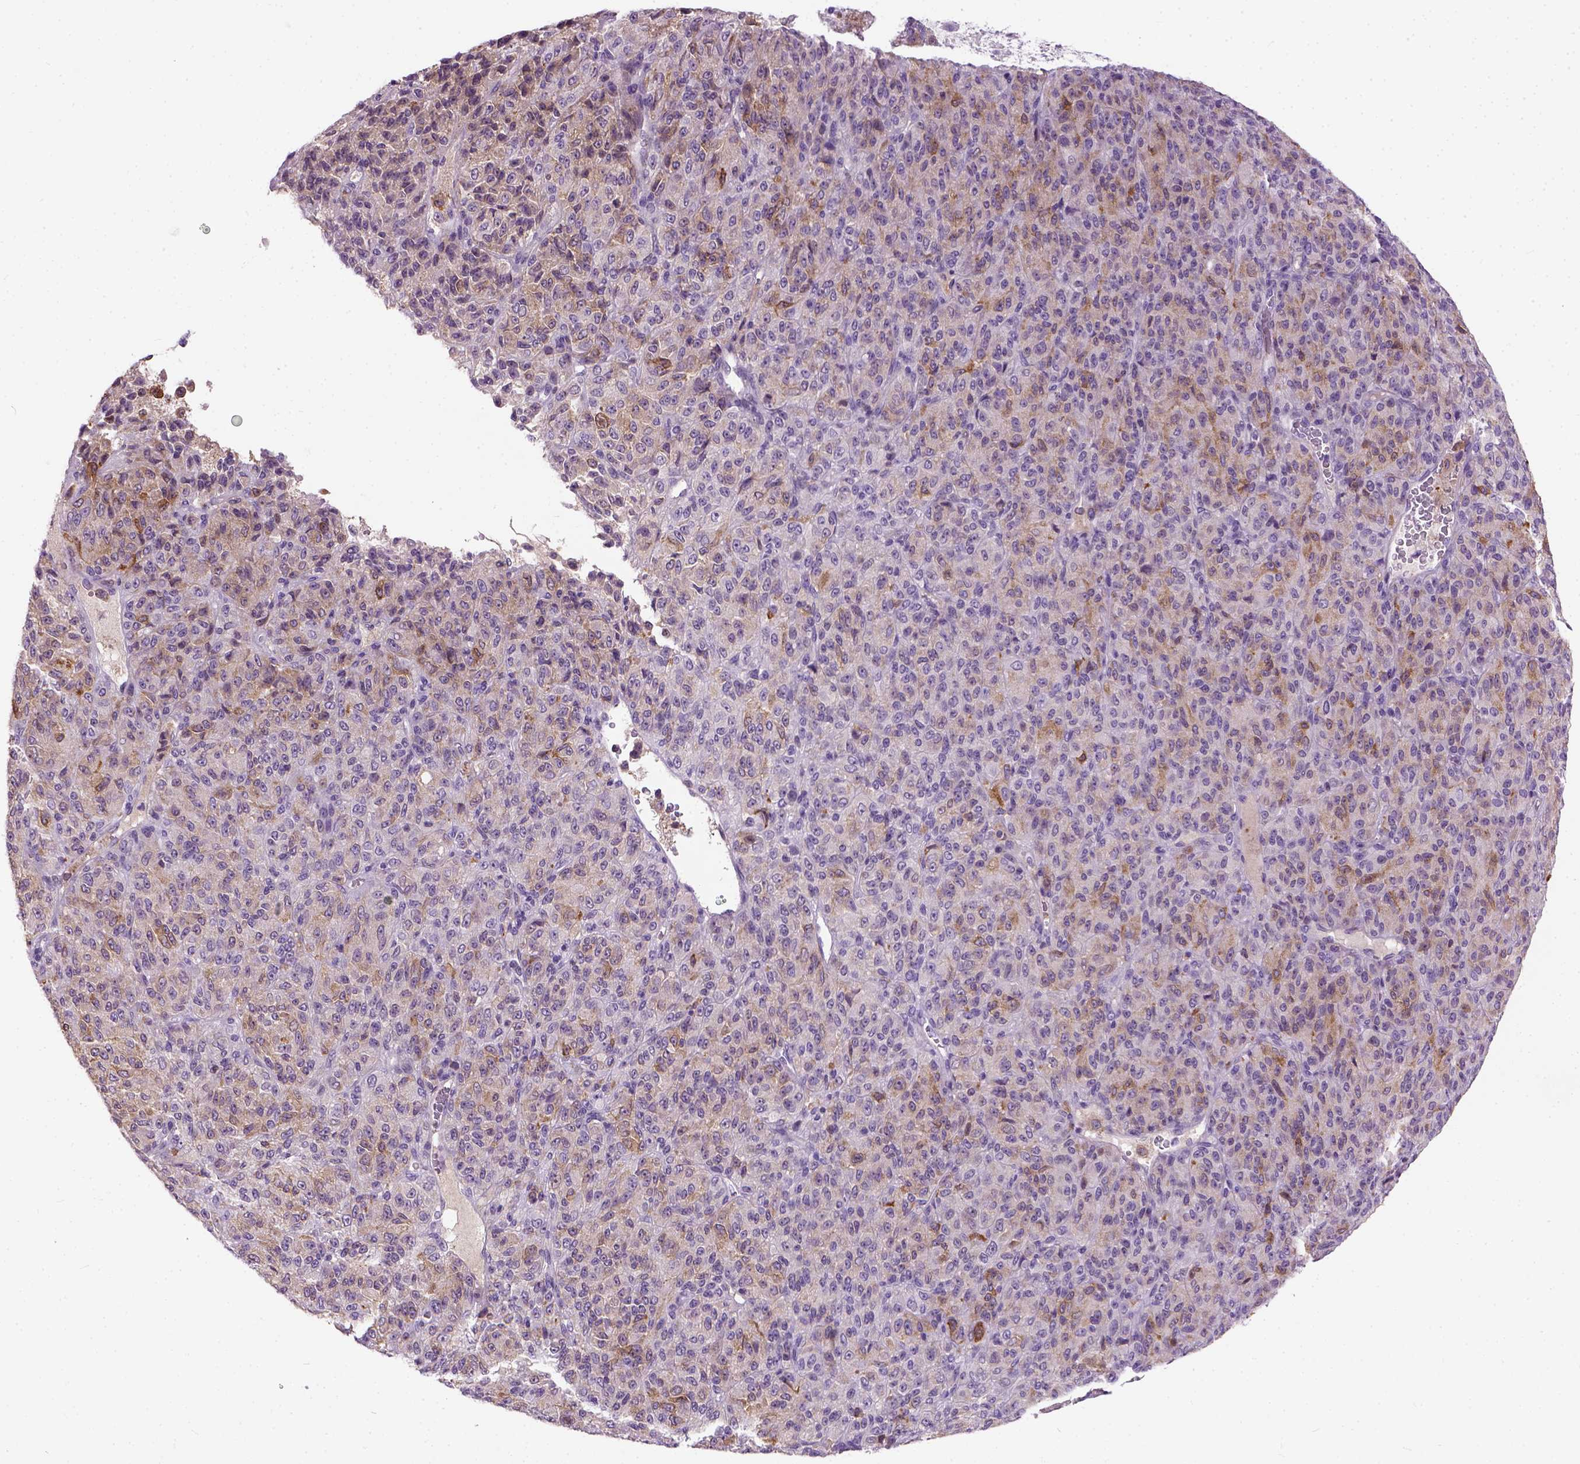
{"staining": {"intensity": "moderate", "quantity": "25%-75%", "location": "cytoplasmic/membranous"}, "tissue": "melanoma", "cell_type": "Tumor cells", "image_type": "cancer", "snomed": [{"axis": "morphology", "description": "Malignant melanoma, Metastatic site"}, {"axis": "topography", "description": "Brain"}], "caption": "Human malignant melanoma (metastatic site) stained for a protein (brown) displays moderate cytoplasmic/membranous positive staining in approximately 25%-75% of tumor cells.", "gene": "MAPT", "patient": {"sex": "female", "age": 56}}